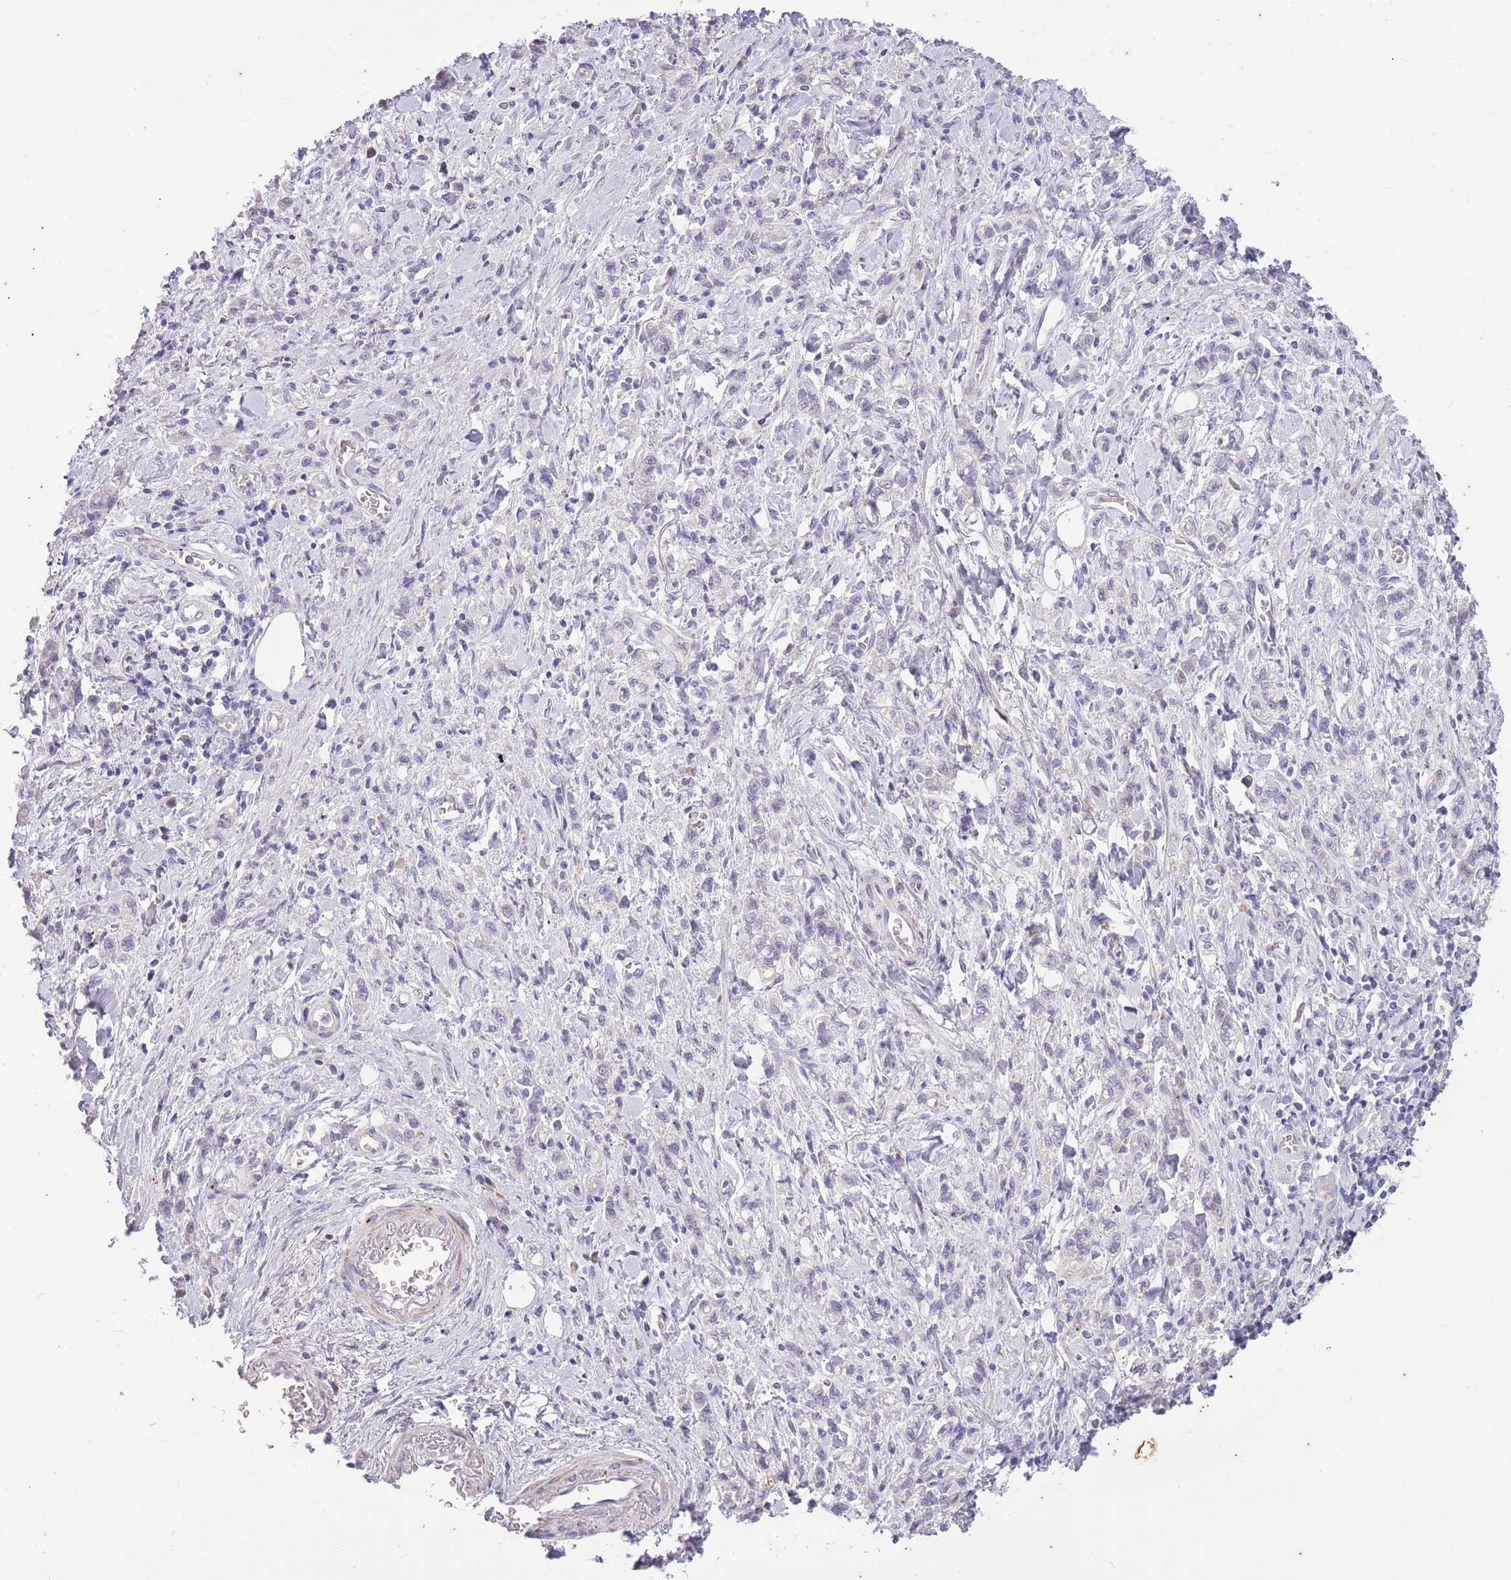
{"staining": {"intensity": "negative", "quantity": "none", "location": "none"}, "tissue": "stomach cancer", "cell_type": "Tumor cells", "image_type": "cancer", "snomed": [{"axis": "morphology", "description": "Adenocarcinoma, NOS"}, {"axis": "topography", "description": "Stomach"}], "caption": "Immunohistochemical staining of human stomach cancer (adenocarcinoma) demonstrates no significant staining in tumor cells.", "gene": "CNTNAP3", "patient": {"sex": "male", "age": 77}}